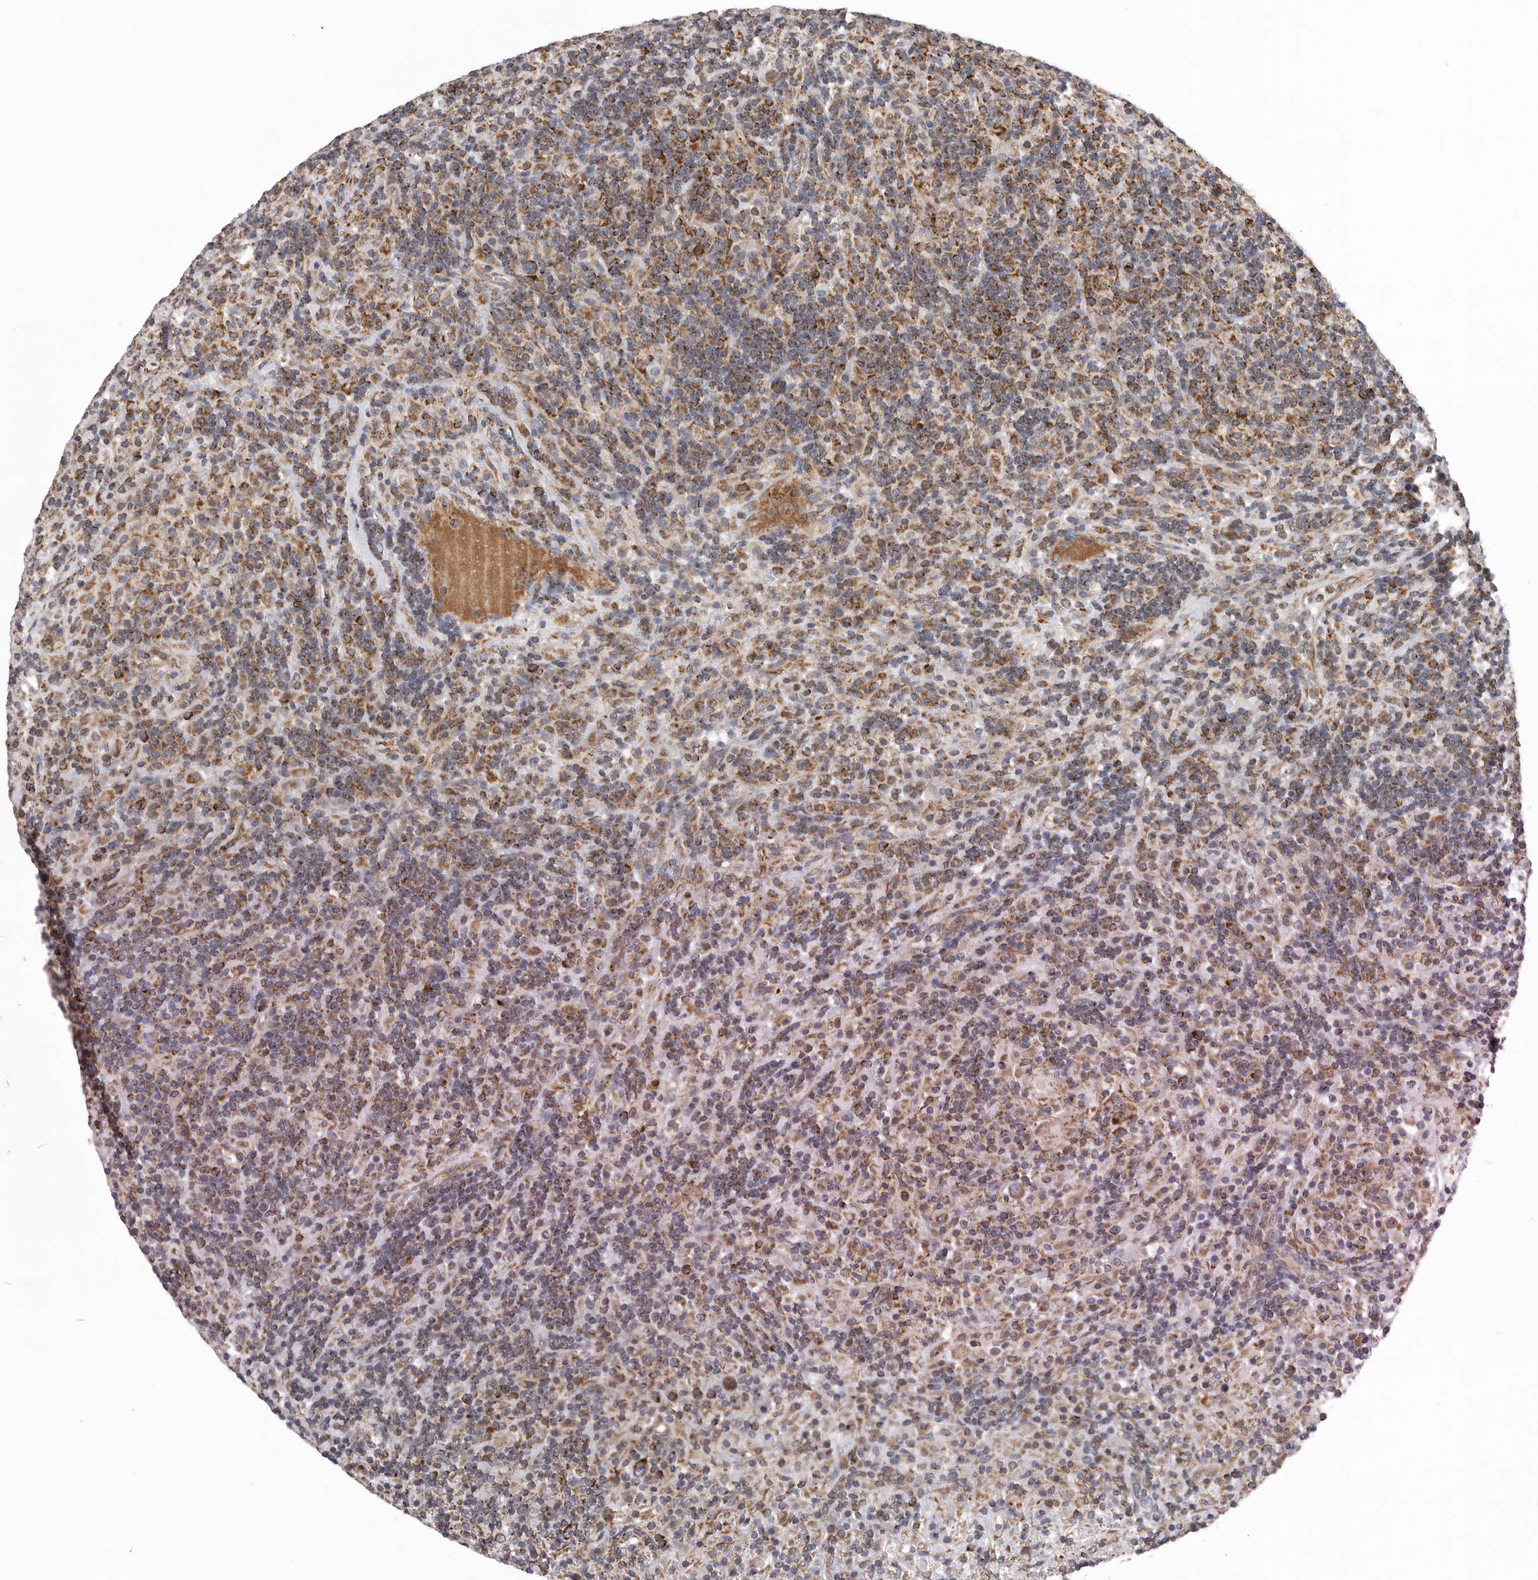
{"staining": {"intensity": "moderate", "quantity": ">75%", "location": "cytoplasmic/membranous"}, "tissue": "lymphoma", "cell_type": "Tumor cells", "image_type": "cancer", "snomed": [{"axis": "morphology", "description": "Hodgkin's disease, NOS"}, {"axis": "topography", "description": "Lymph node"}], "caption": "The image shows a brown stain indicating the presence of a protein in the cytoplasmic/membranous of tumor cells in lymphoma. Nuclei are stained in blue.", "gene": "FKBP8", "patient": {"sex": "male", "age": 70}}